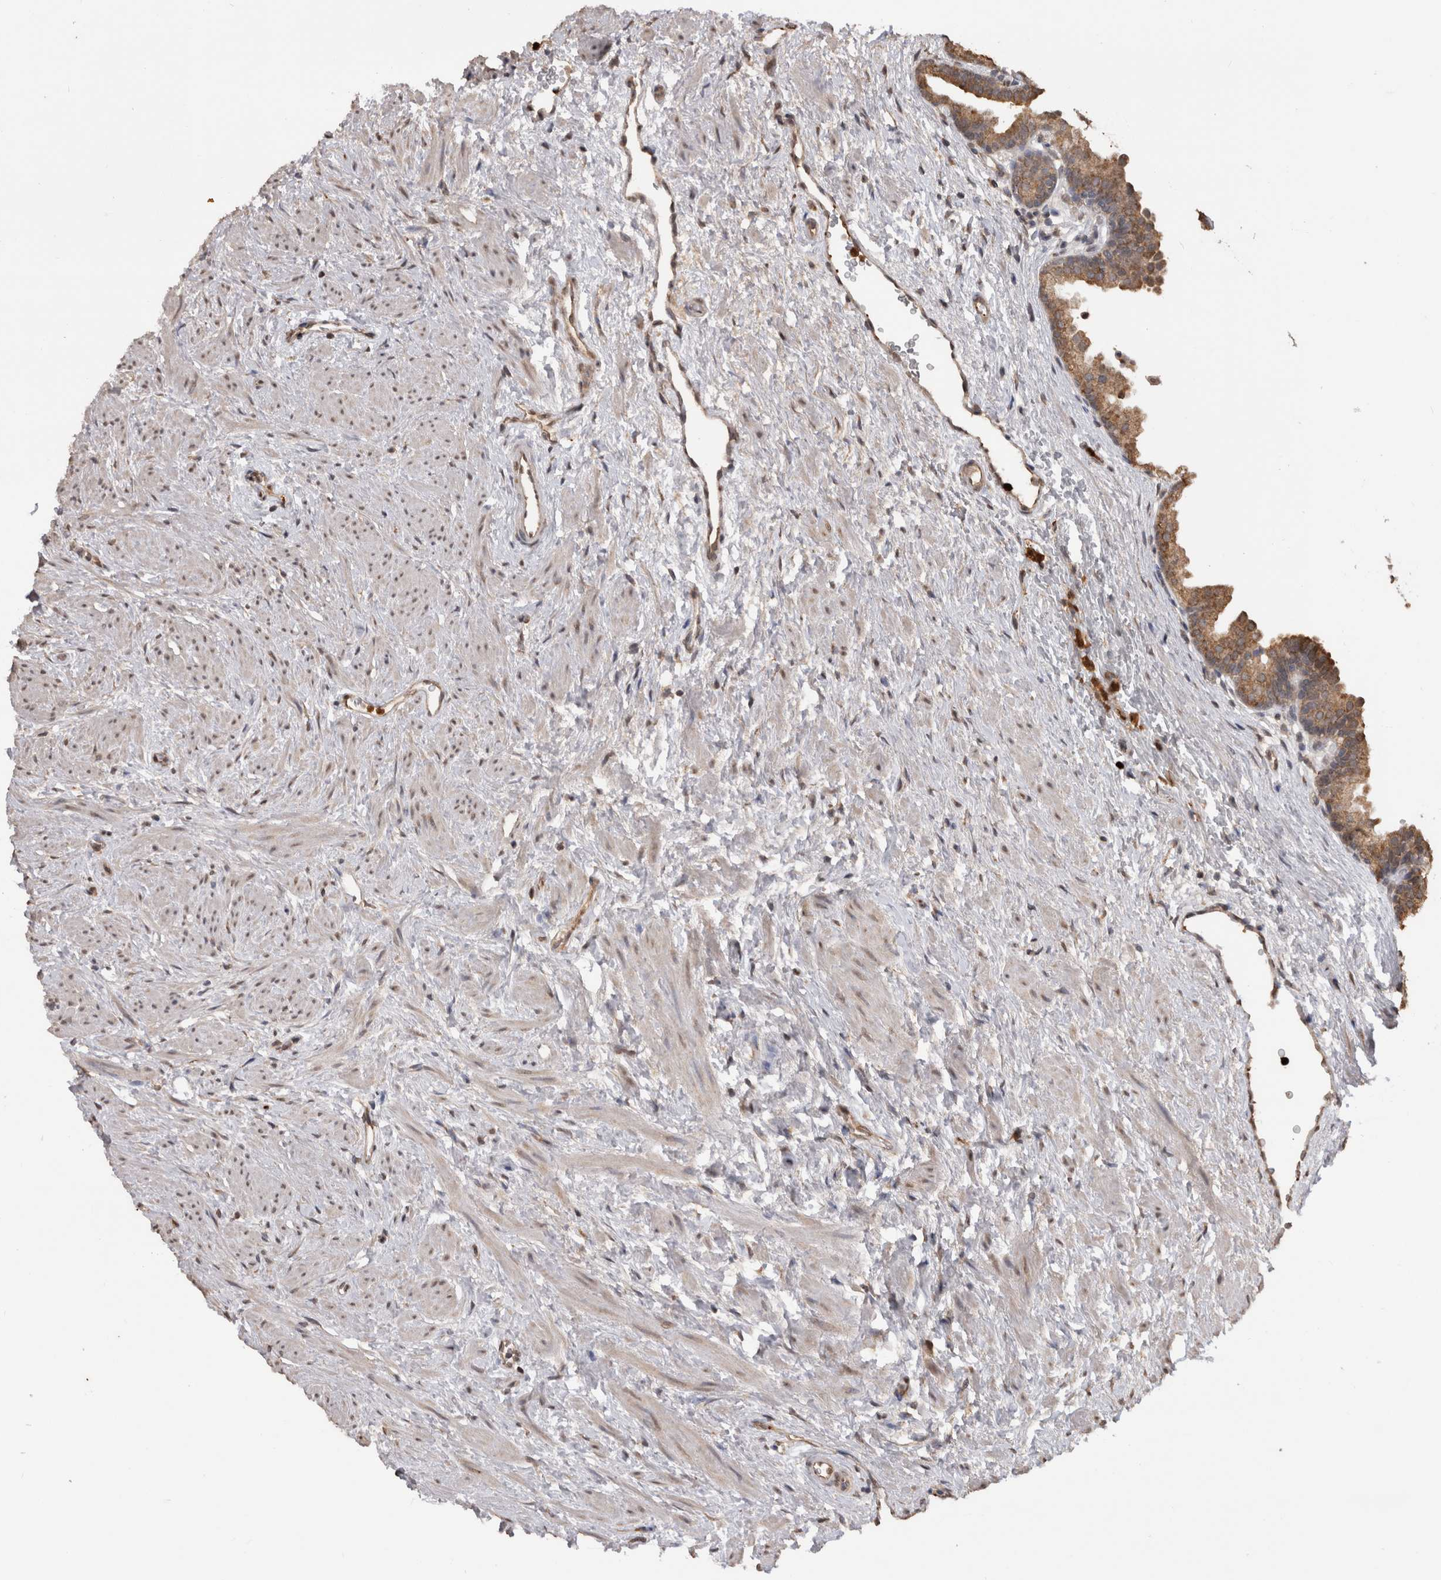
{"staining": {"intensity": "moderate", "quantity": ">75%", "location": "cytoplasmic/membranous"}, "tissue": "prostate", "cell_type": "Glandular cells", "image_type": "normal", "snomed": [{"axis": "morphology", "description": "Normal tissue, NOS"}, {"axis": "topography", "description": "Prostate"}], "caption": "Immunohistochemical staining of normal prostate shows >75% levels of moderate cytoplasmic/membranous protein staining in approximately >75% of glandular cells. (IHC, brightfield microscopy, high magnification).", "gene": "PAK4", "patient": {"sex": "male", "age": 48}}